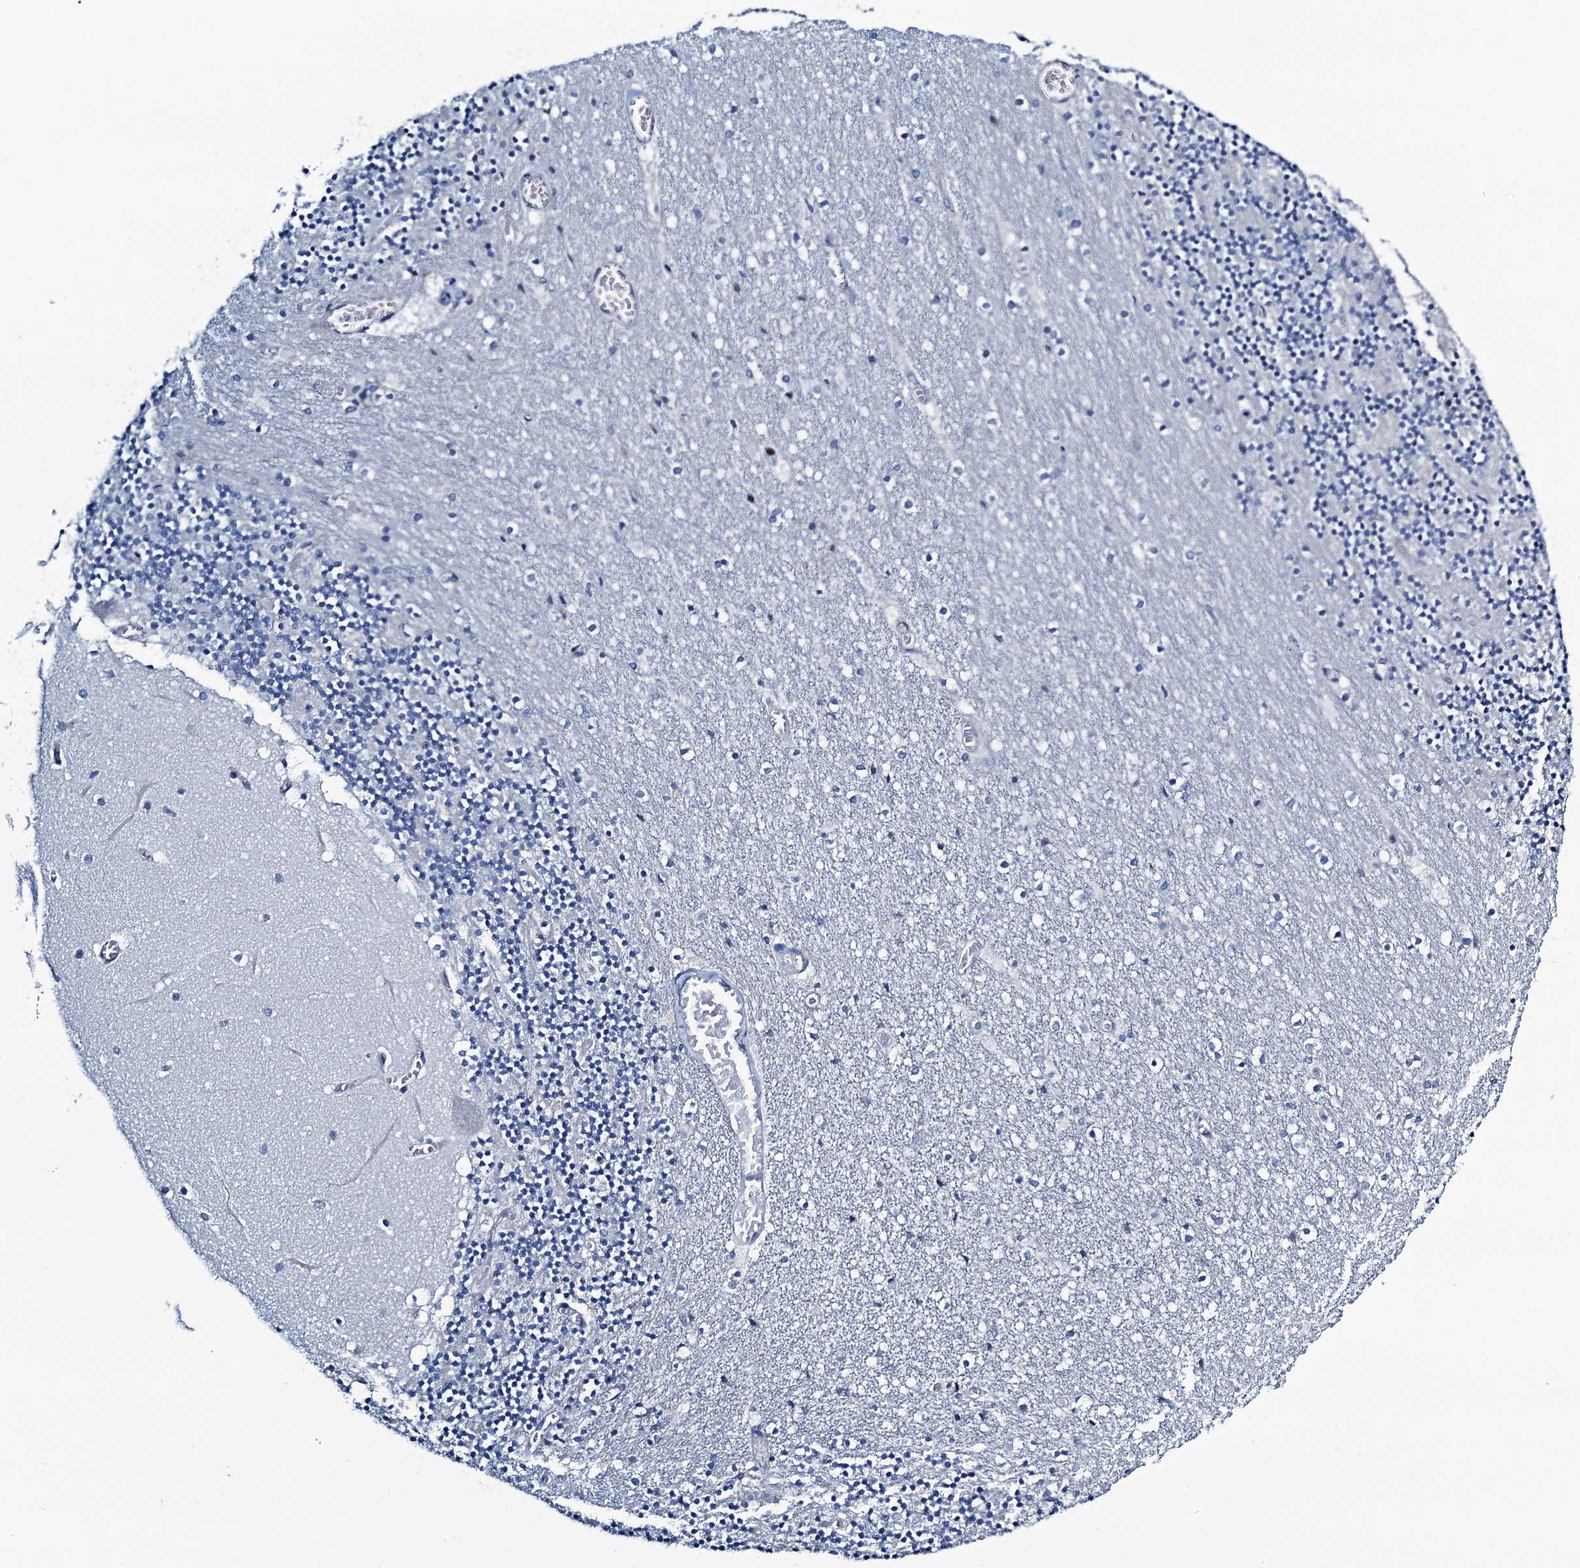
{"staining": {"intensity": "negative", "quantity": "none", "location": "none"}, "tissue": "cerebellum", "cell_type": "Cells in granular layer", "image_type": "normal", "snomed": [{"axis": "morphology", "description": "Normal tissue, NOS"}, {"axis": "topography", "description": "Cerebellum"}], "caption": "High magnification brightfield microscopy of normal cerebellum stained with DAB (brown) and counterstained with hematoxylin (blue): cells in granular layer show no significant expression. (DAB (3,3'-diaminobenzidine) IHC with hematoxylin counter stain).", "gene": "C10orf88", "patient": {"sex": "female", "age": 28}}